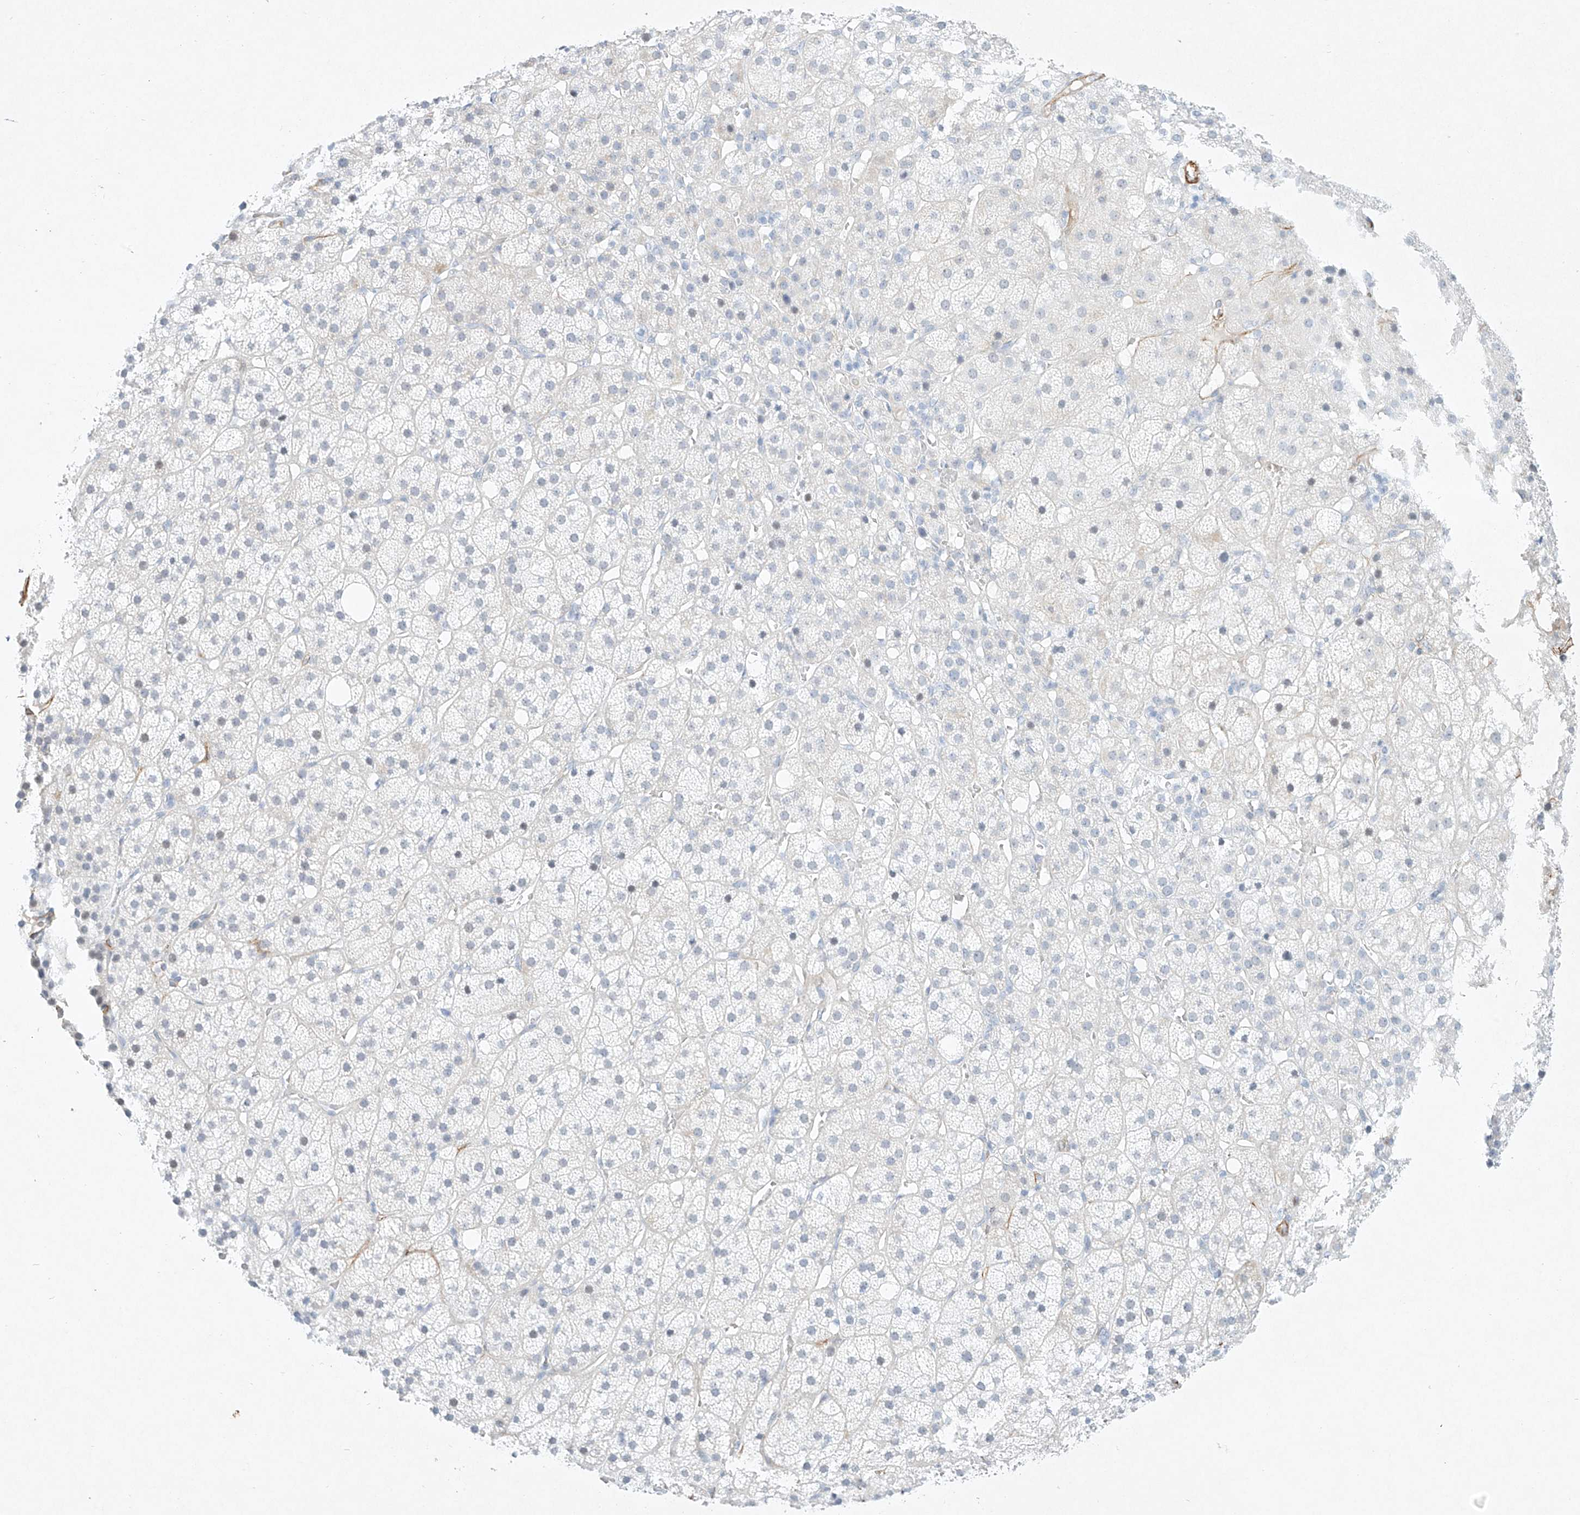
{"staining": {"intensity": "negative", "quantity": "none", "location": "none"}, "tissue": "adrenal gland", "cell_type": "Glandular cells", "image_type": "normal", "snomed": [{"axis": "morphology", "description": "Normal tissue, NOS"}, {"axis": "topography", "description": "Adrenal gland"}], "caption": "Immunohistochemical staining of normal human adrenal gland exhibits no significant expression in glandular cells. (Immunohistochemistry (ihc), brightfield microscopy, high magnification).", "gene": "REEP2", "patient": {"sex": "female", "age": 57}}